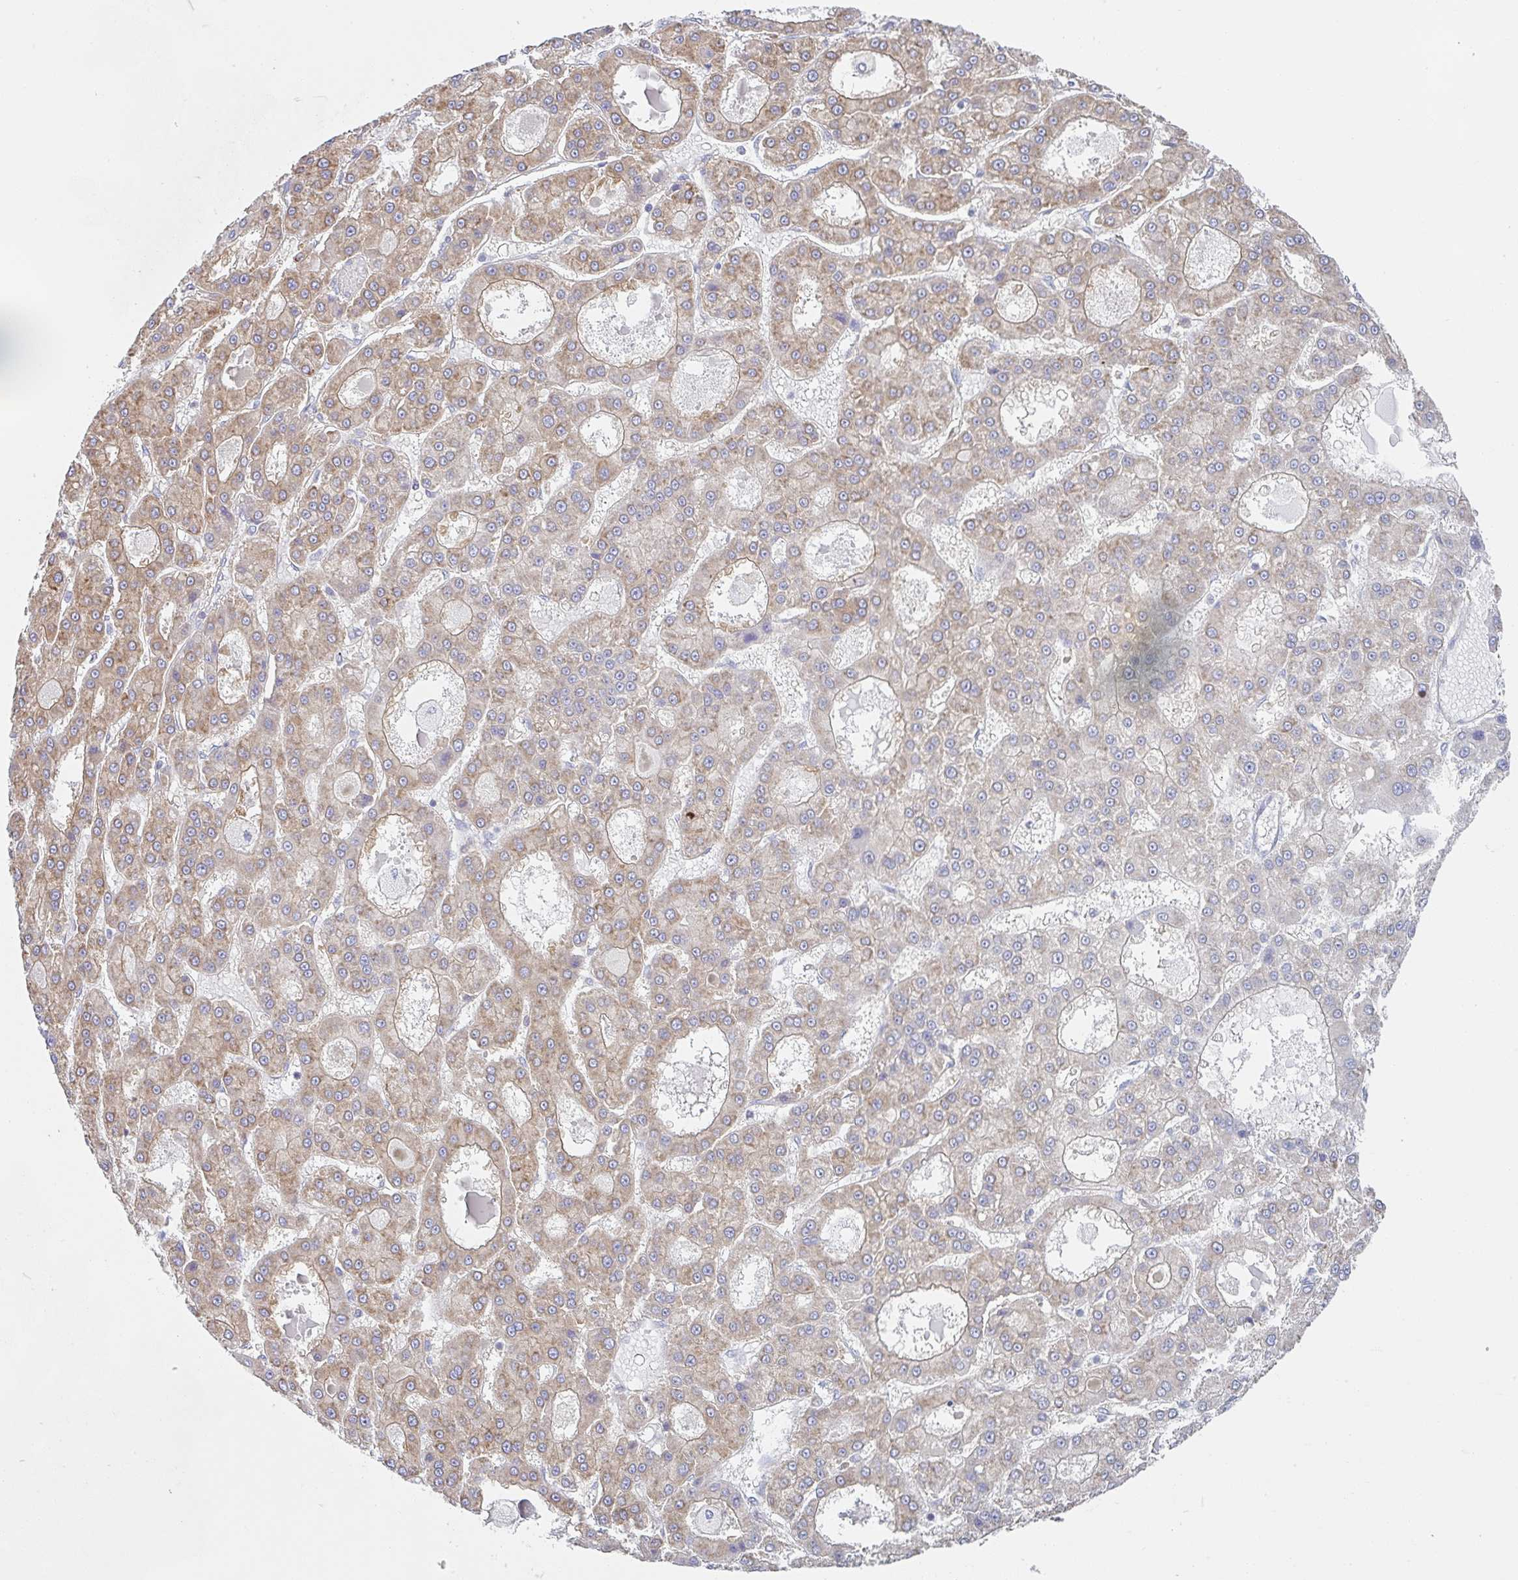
{"staining": {"intensity": "weak", "quantity": "25%-75%", "location": "cytoplasmic/membranous"}, "tissue": "liver cancer", "cell_type": "Tumor cells", "image_type": "cancer", "snomed": [{"axis": "morphology", "description": "Carcinoma, Hepatocellular, NOS"}, {"axis": "topography", "description": "Liver"}], "caption": "Protein expression analysis of liver cancer shows weak cytoplasmic/membranous expression in about 25%-75% of tumor cells. Nuclei are stained in blue.", "gene": "AMPD2", "patient": {"sex": "male", "age": 70}}